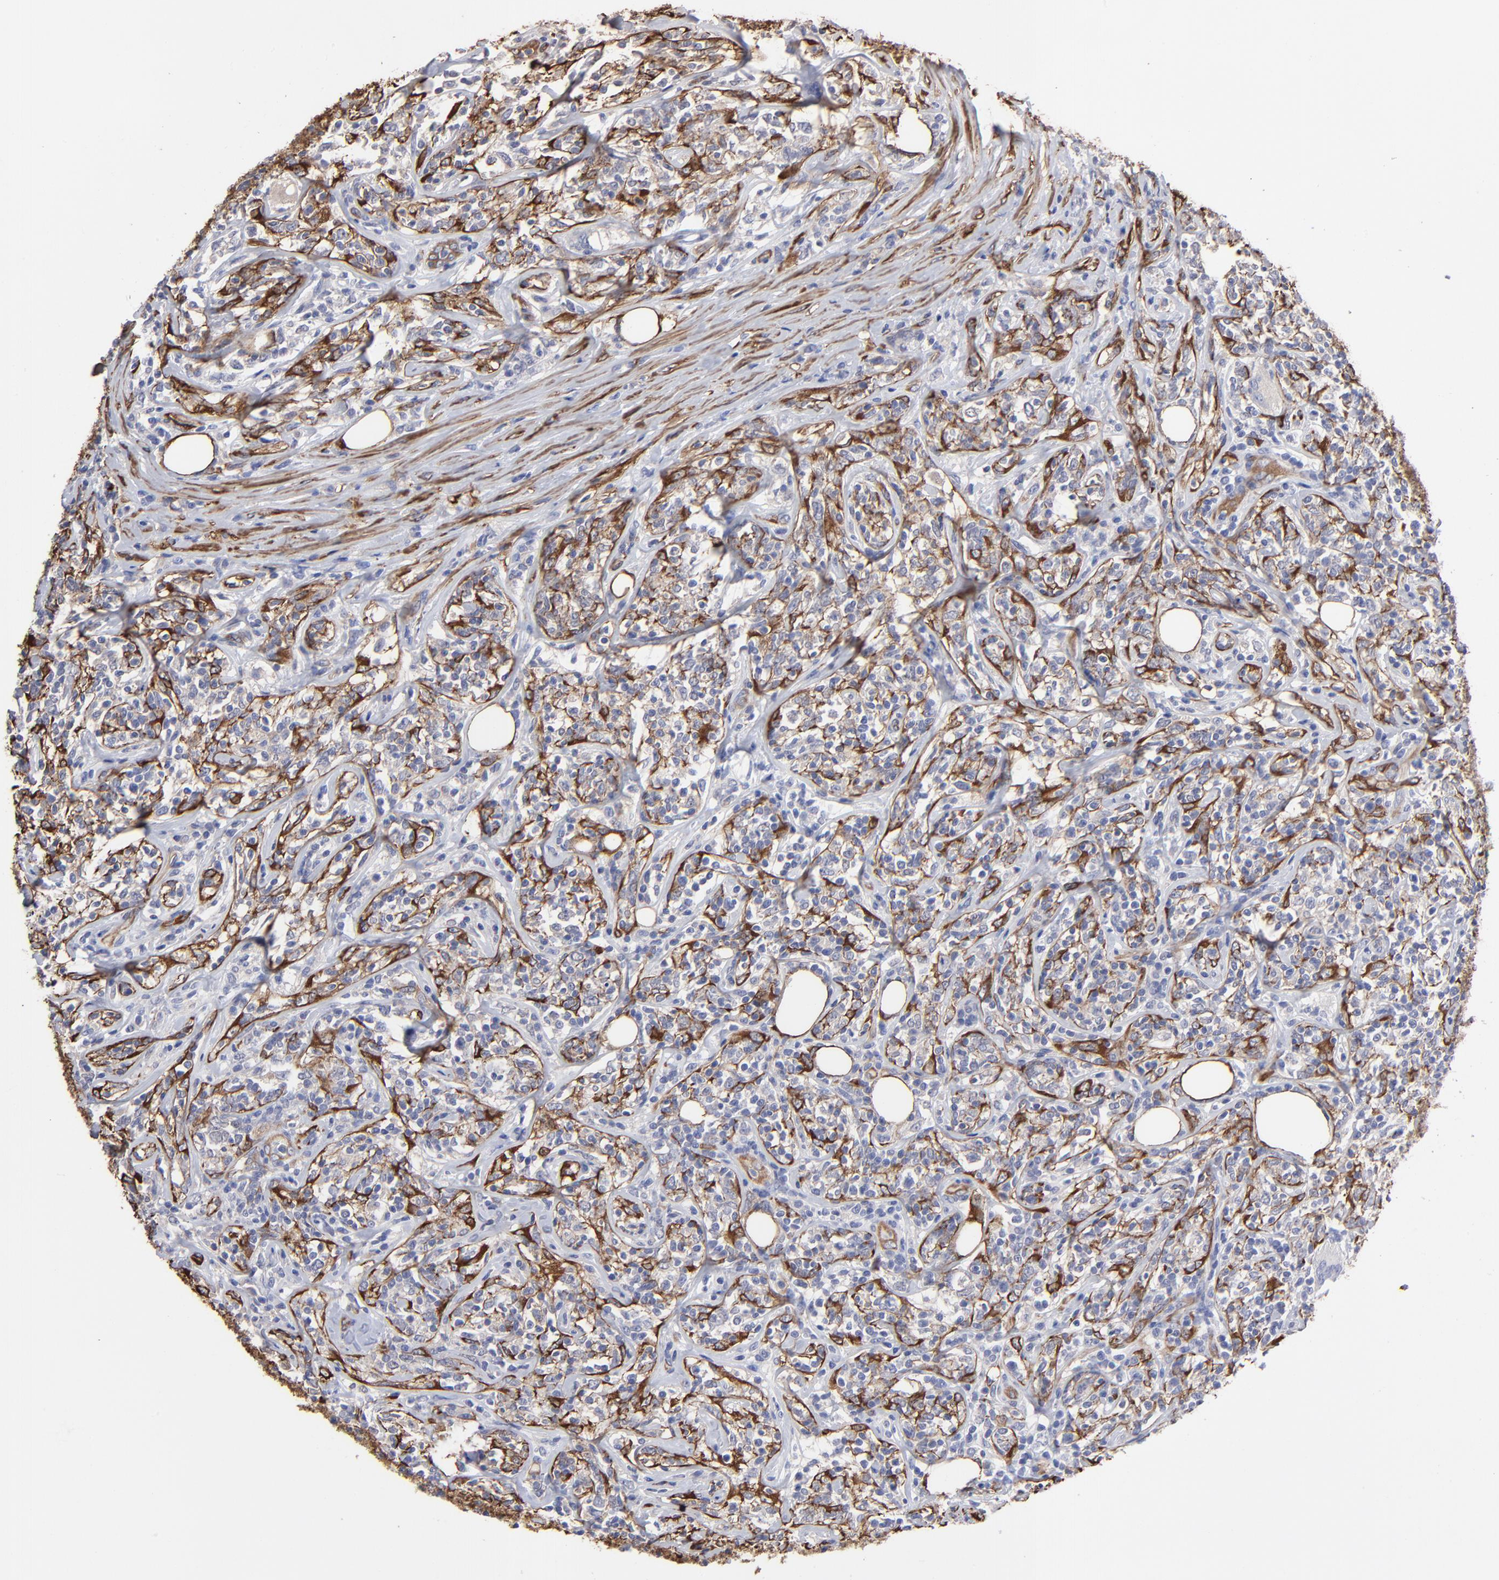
{"staining": {"intensity": "negative", "quantity": "none", "location": "none"}, "tissue": "lymphoma", "cell_type": "Tumor cells", "image_type": "cancer", "snomed": [{"axis": "morphology", "description": "Malignant lymphoma, non-Hodgkin's type, High grade"}, {"axis": "topography", "description": "Lymph node"}], "caption": "Image shows no significant protein staining in tumor cells of lymphoma.", "gene": "CILP", "patient": {"sex": "female", "age": 84}}